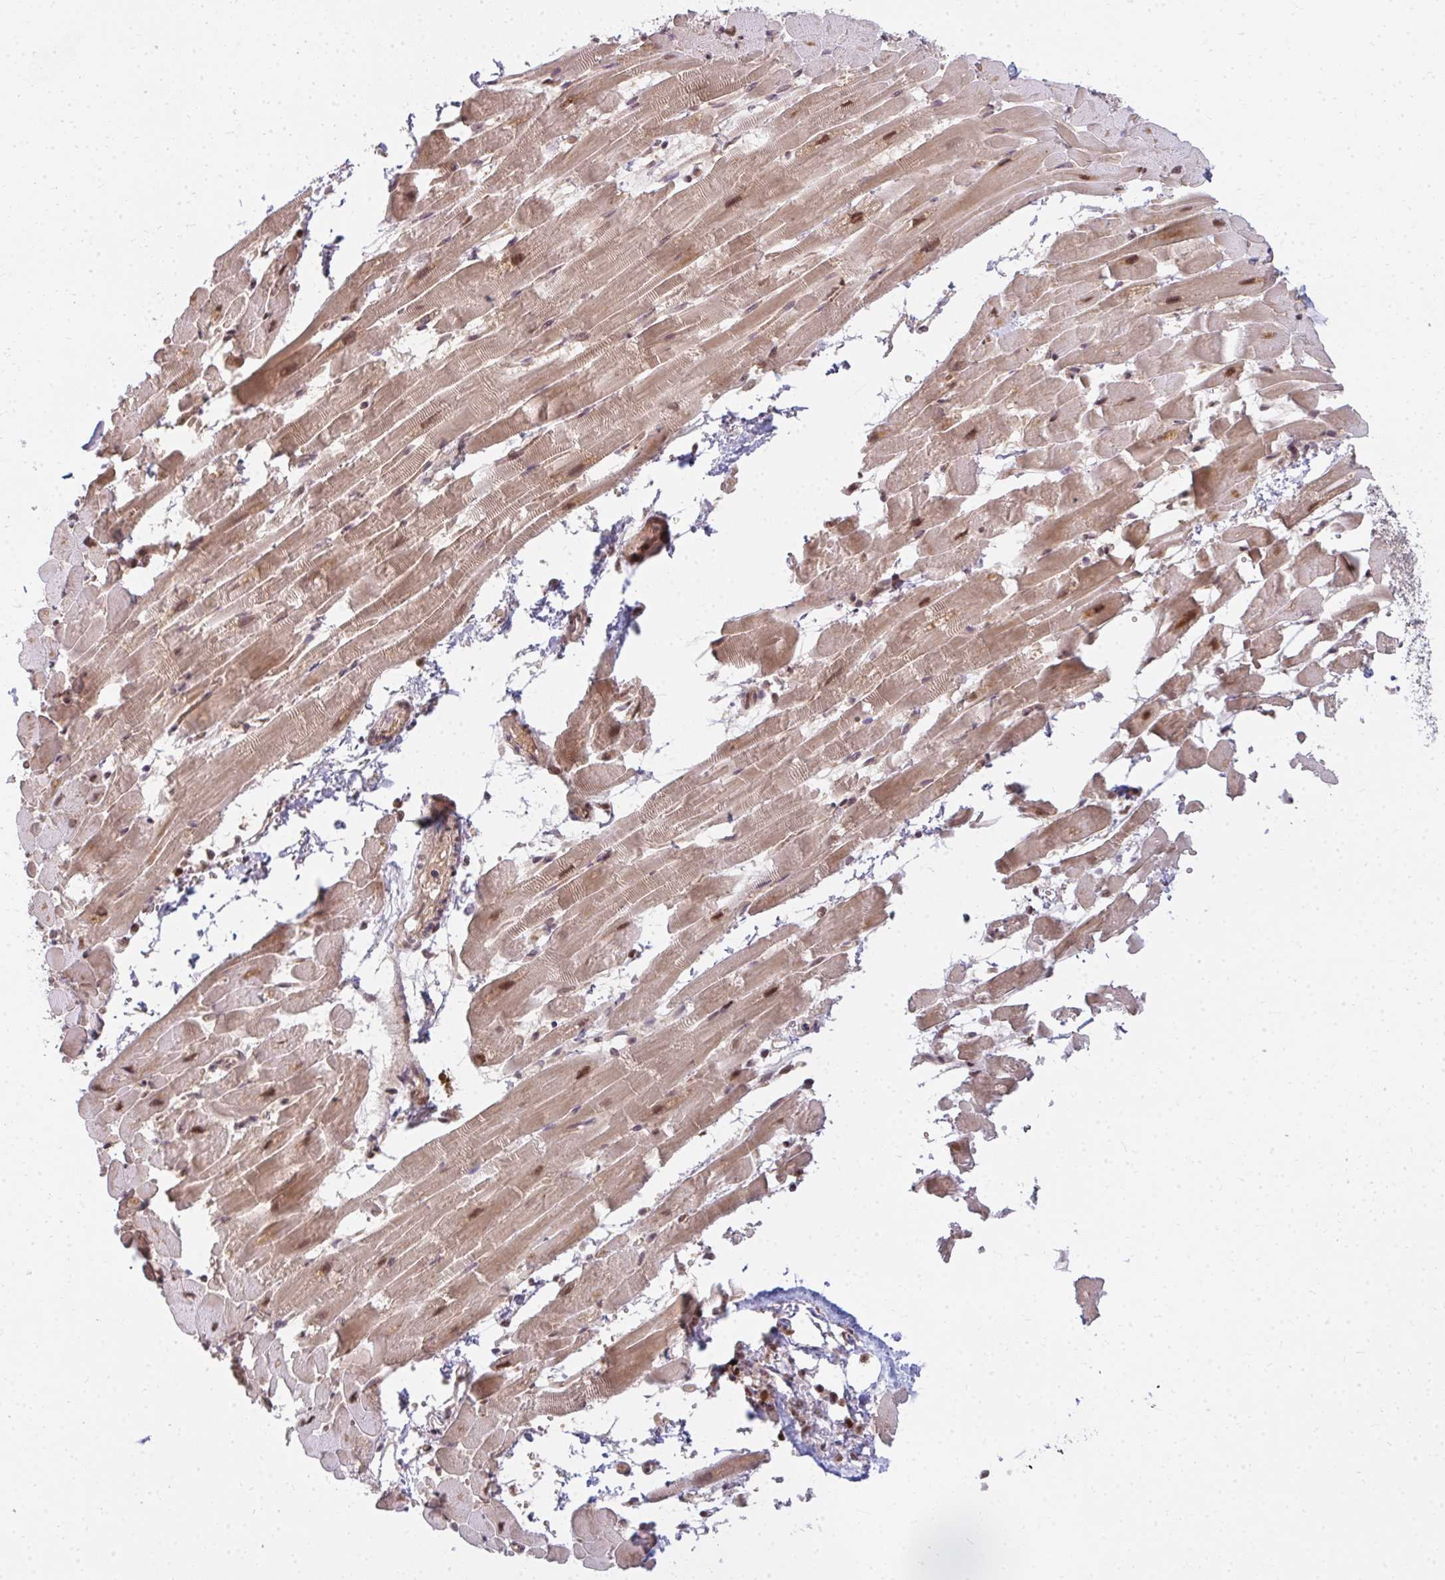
{"staining": {"intensity": "moderate", "quantity": ">75%", "location": "cytoplasmic/membranous,nuclear"}, "tissue": "heart muscle", "cell_type": "Cardiomyocytes", "image_type": "normal", "snomed": [{"axis": "morphology", "description": "Normal tissue, NOS"}, {"axis": "topography", "description": "Heart"}], "caption": "High-power microscopy captured an immunohistochemistry image of normal heart muscle, revealing moderate cytoplasmic/membranous,nuclear staining in approximately >75% of cardiomyocytes. (DAB (3,3'-diaminobenzidine) IHC, brown staining for protein, blue staining for nuclei).", "gene": "GTF3C6", "patient": {"sex": "male", "age": 37}}